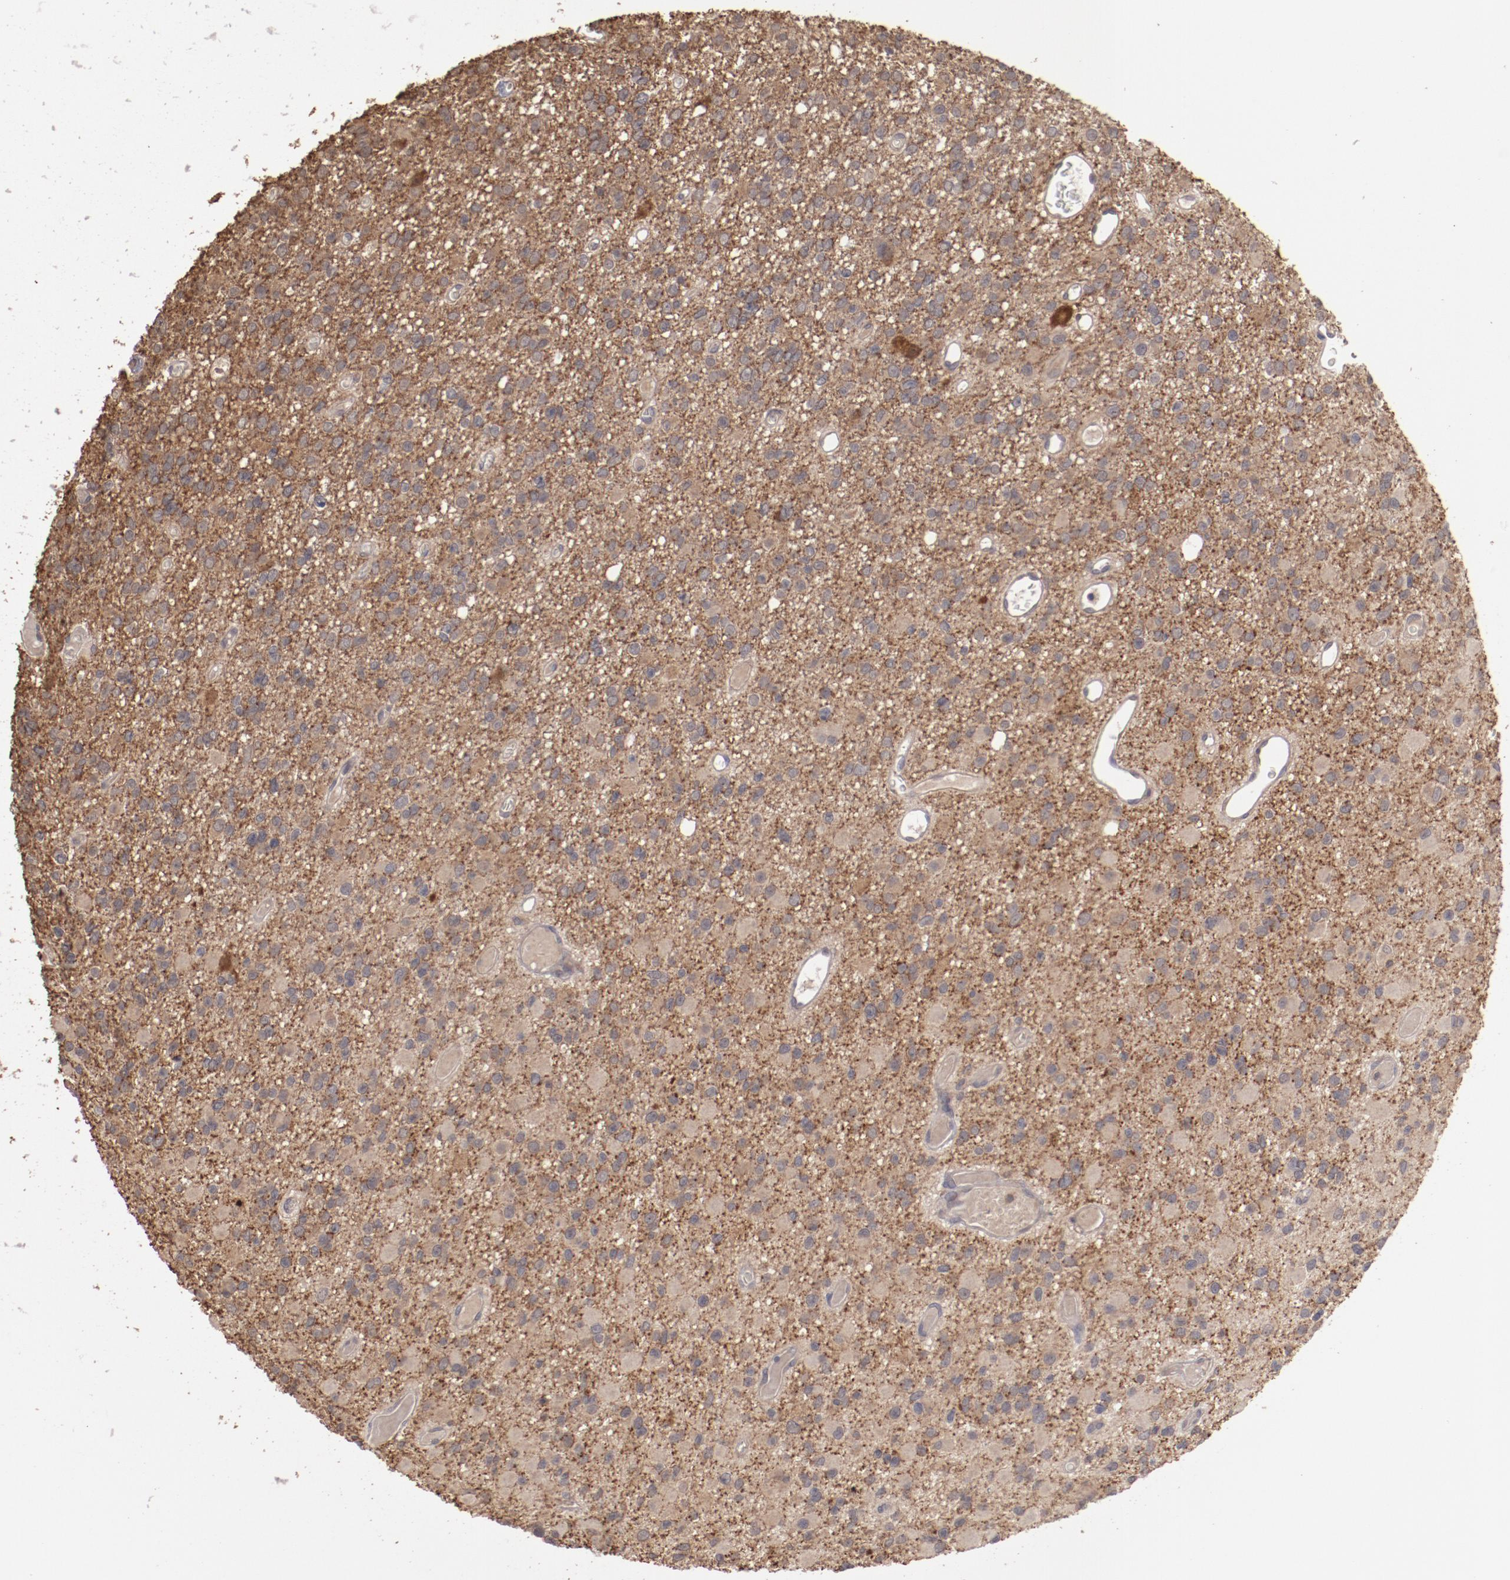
{"staining": {"intensity": "strong", "quantity": ">75%", "location": "cytoplasmic/membranous"}, "tissue": "glioma", "cell_type": "Tumor cells", "image_type": "cancer", "snomed": [{"axis": "morphology", "description": "Glioma, malignant, Low grade"}, {"axis": "topography", "description": "Brain"}], "caption": "Human malignant glioma (low-grade) stained with a brown dye exhibits strong cytoplasmic/membranous positive positivity in about >75% of tumor cells.", "gene": "LRRC75B", "patient": {"sex": "male", "age": 42}}